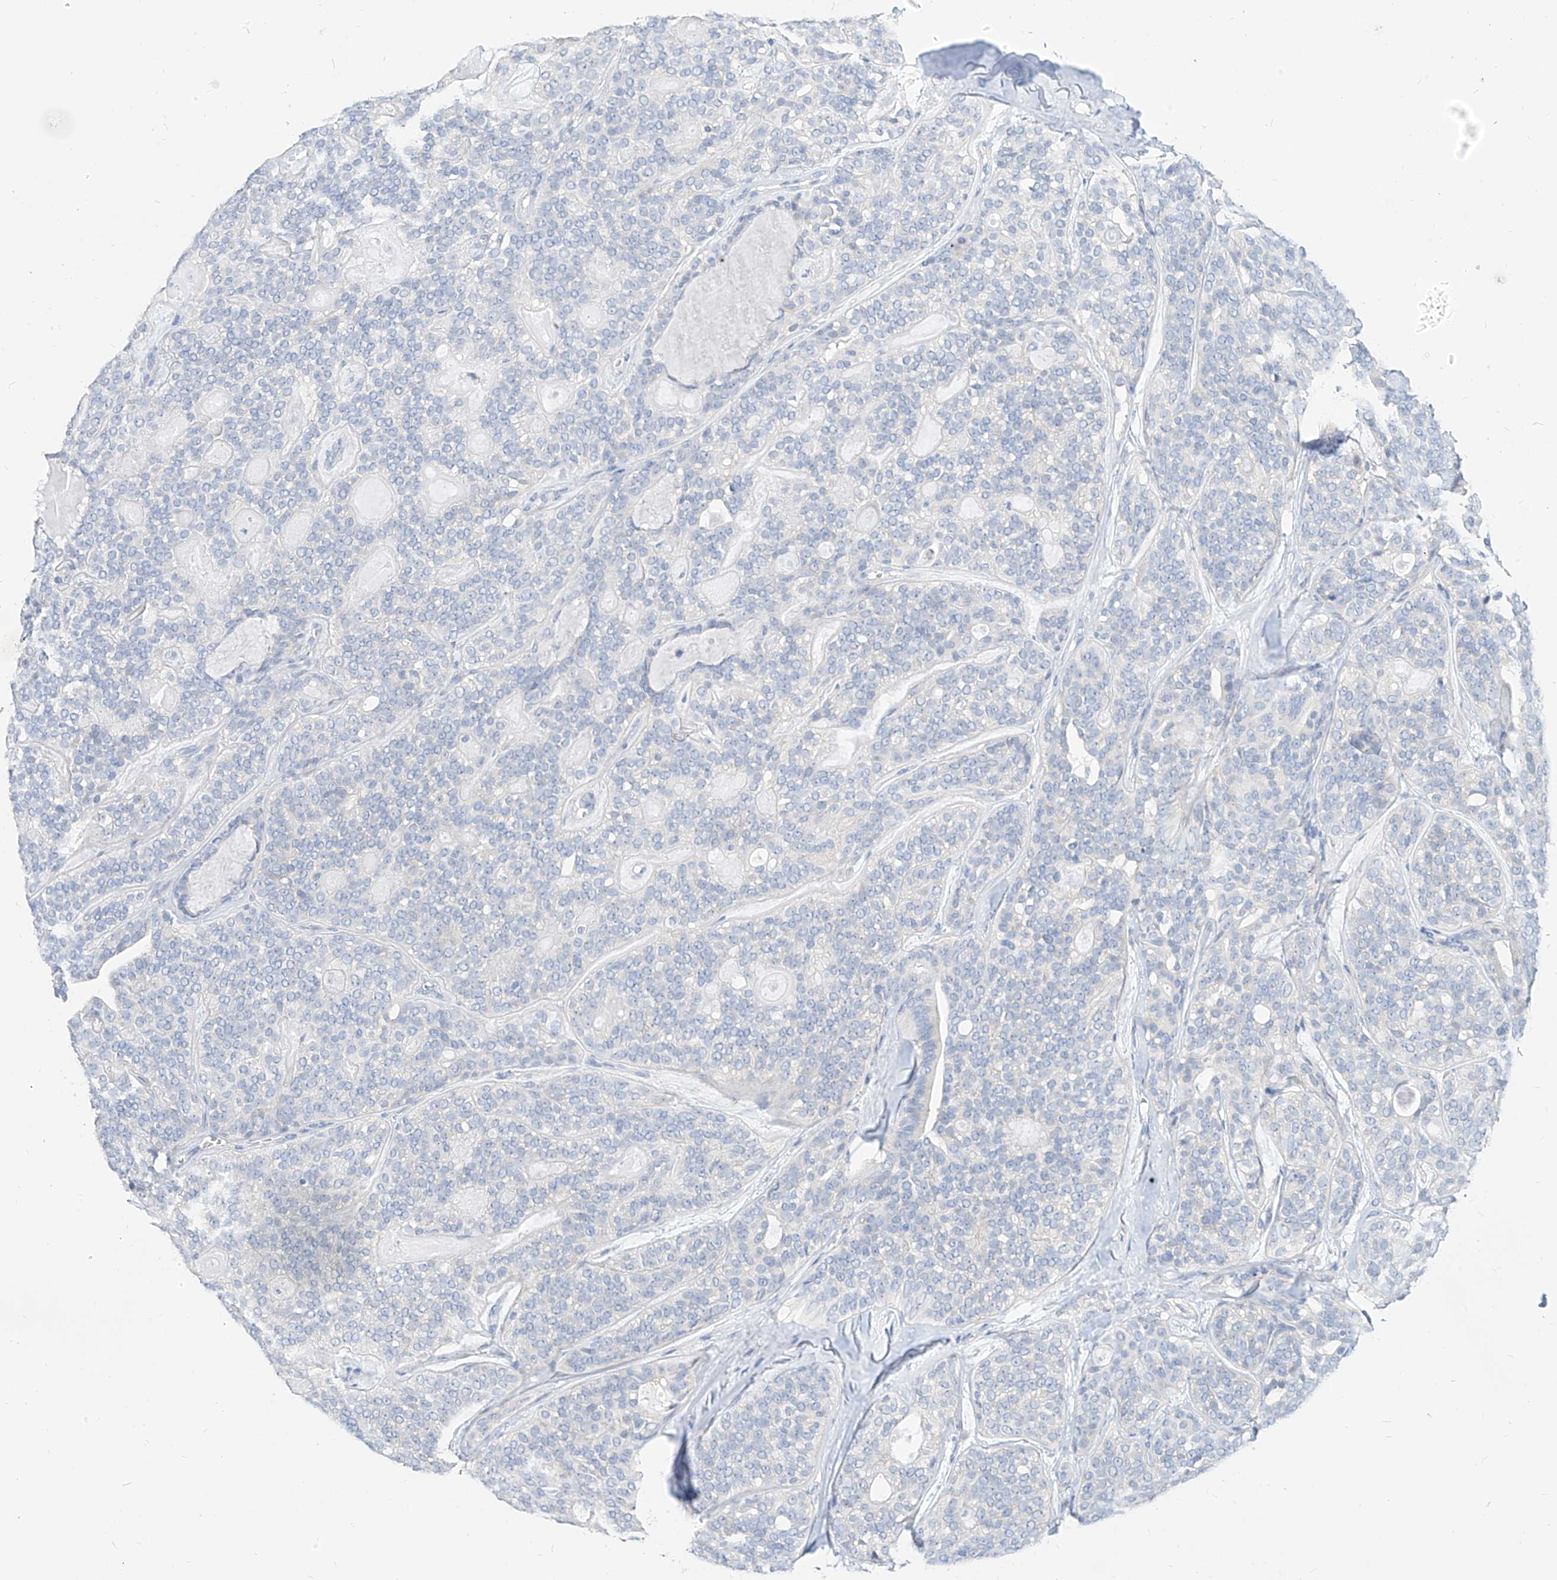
{"staining": {"intensity": "negative", "quantity": "none", "location": "none"}, "tissue": "head and neck cancer", "cell_type": "Tumor cells", "image_type": "cancer", "snomed": [{"axis": "morphology", "description": "Adenocarcinoma, NOS"}, {"axis": "topography", "description": "Head-Neck"}], "caption": "Tumor cells show no significant staining in head and neck cancer (adenocarcinoma).", "gene": "ZZEF1", "patient": {"sex": "male", "age": 66}}